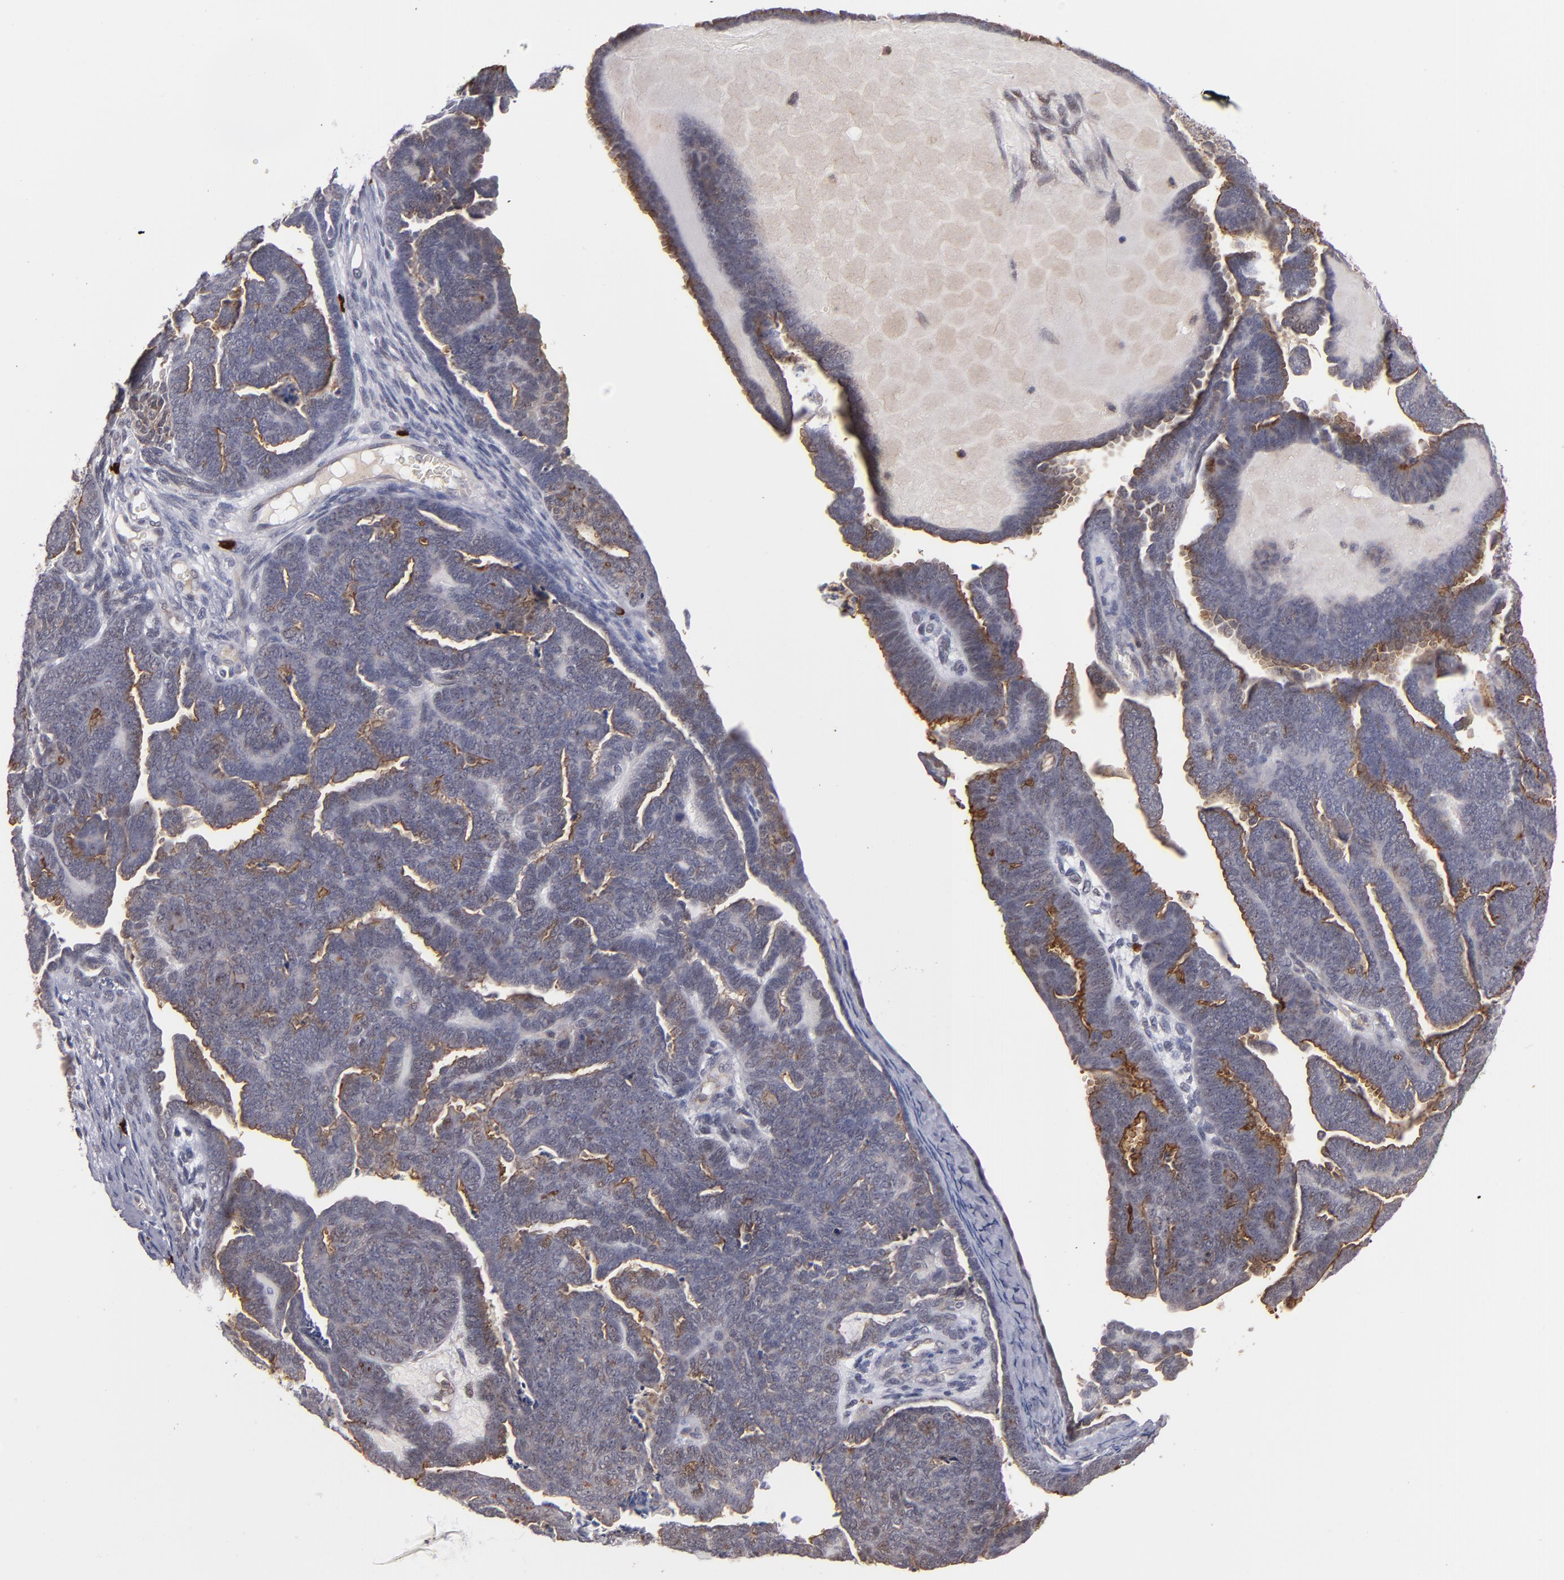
{"staining": {"intensity": "moderate", "quantity": ">75%", "location": "nuclear"}, "tissue": "endometrial cancer", "cell_type": "Tumor cells", "image_type": "cancer", "snomed": [{"axis": "morphology", "description": "Neoplasm, malignant, NOS"}, {"axis": "topography", "description": "Endometrium"}], "caption": "Endometrial cancer tissue demonstrates moderate nuclear staining in approximately >75% of tumor cells, visualized by immunohistochemistry. The staining was performed using DAB (3,3'-diaminobenzidine), with brown indicating positive protein expression. Nuclei are stained blue with hematoxylin.", "gene": "STX3", "patient": {"sex": "female", "age": 74}}